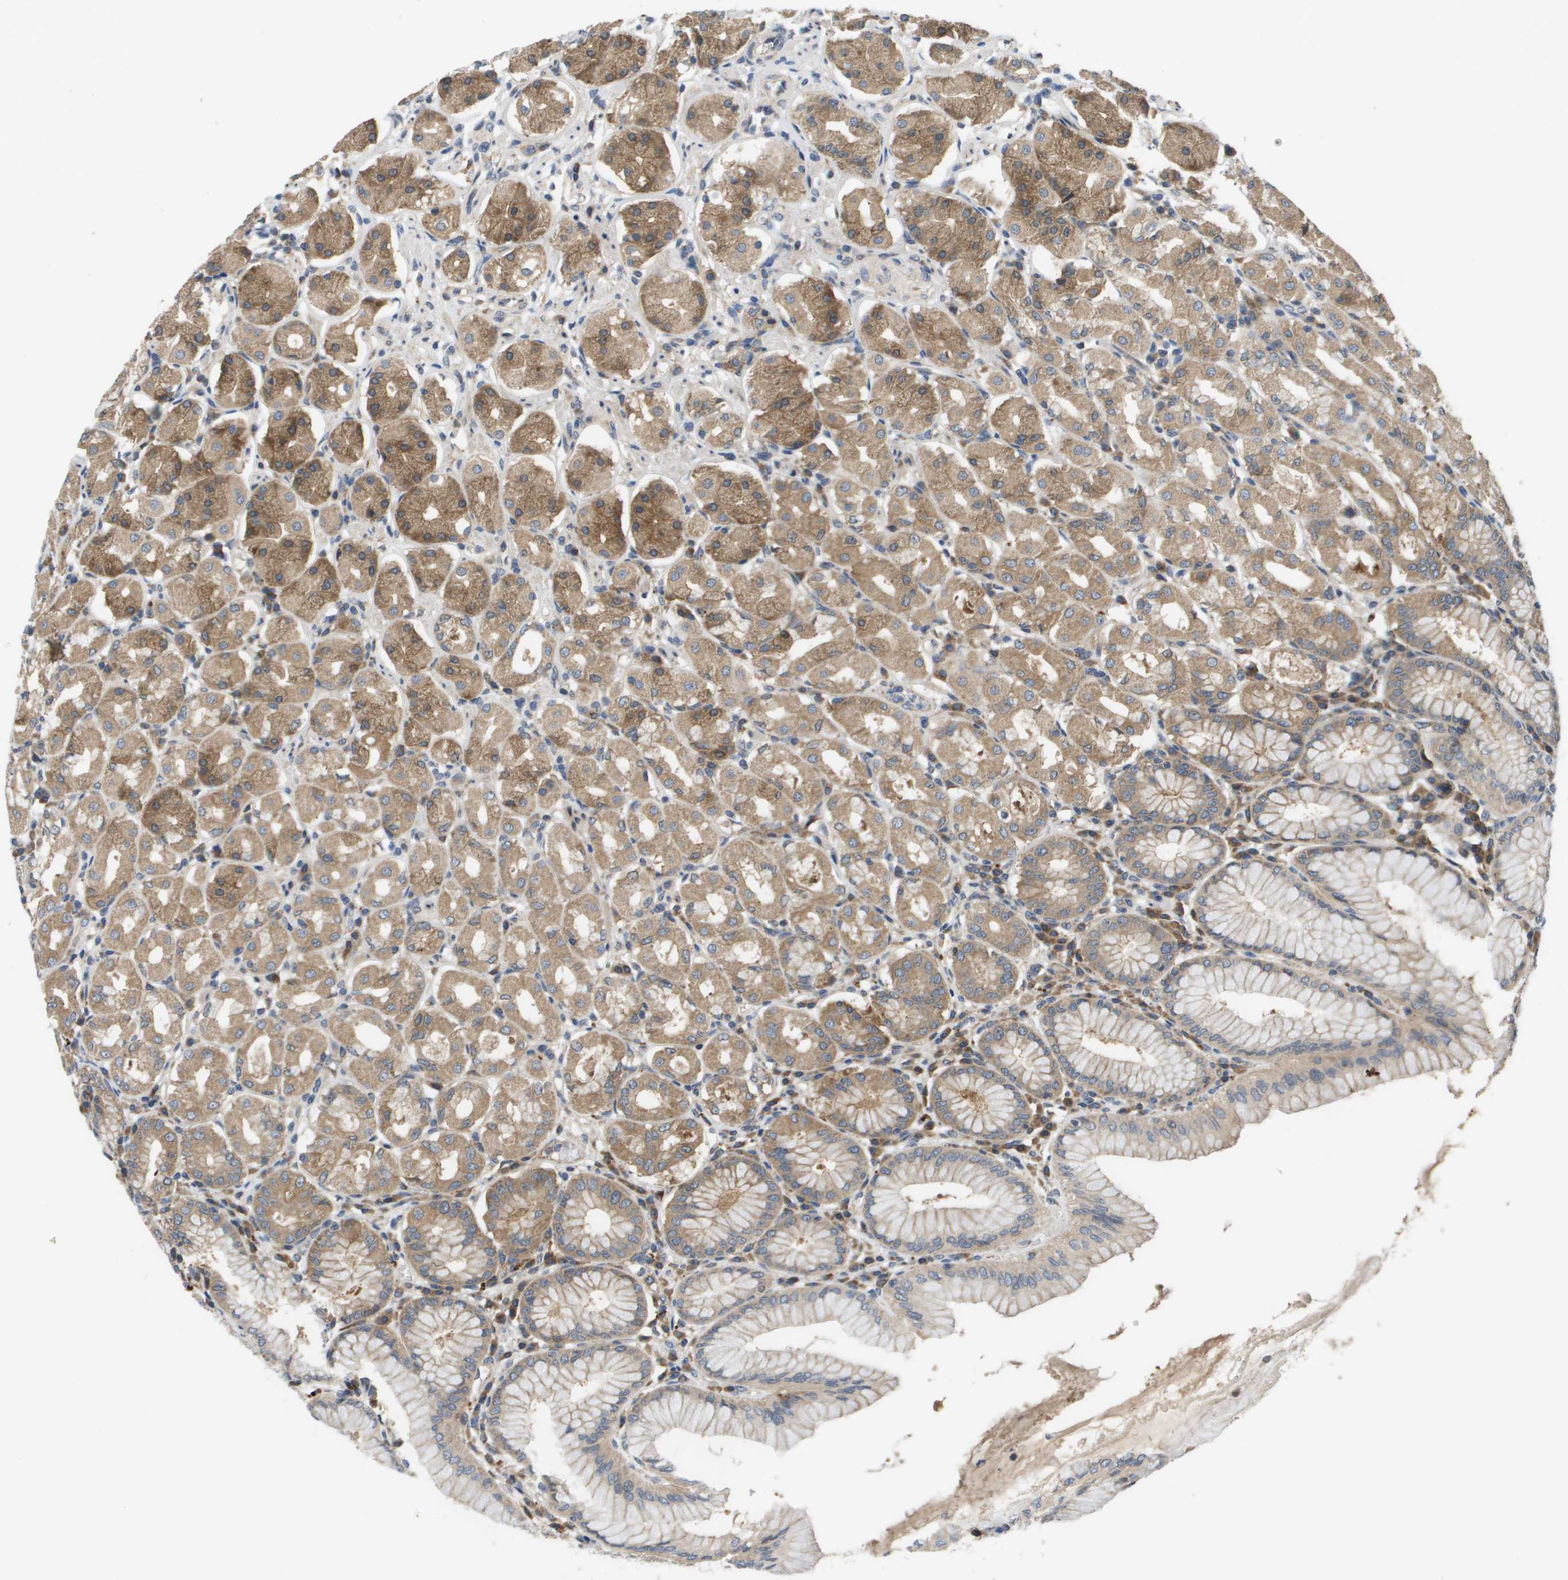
{"staining": {"intensity": "moderate", "quantity": ">75%", "location": "cytoplasmic/membranous"}, "tissue": "stomach", "cell_type": "Glandular cells", "image_type": "normal", "snomed": [{"axis": "morphology", "description": "Normal tissue, NOS"}, {"axis": "topography", "description": "Stomach"}, {"axis": "topography", "description": "Stomach, lower"}], "caption": "Benign stomach was stained to show a protein in brown. There is medium levels of moderate cytoplasmic/membranous positivity in approximately >75% of glandular cells. Immunohistochemistry stains the protein of interest in brown and the nuclei are stained blue.", "gene": "SLC25A20", "patient": {"sex": "female", "age": 56}}